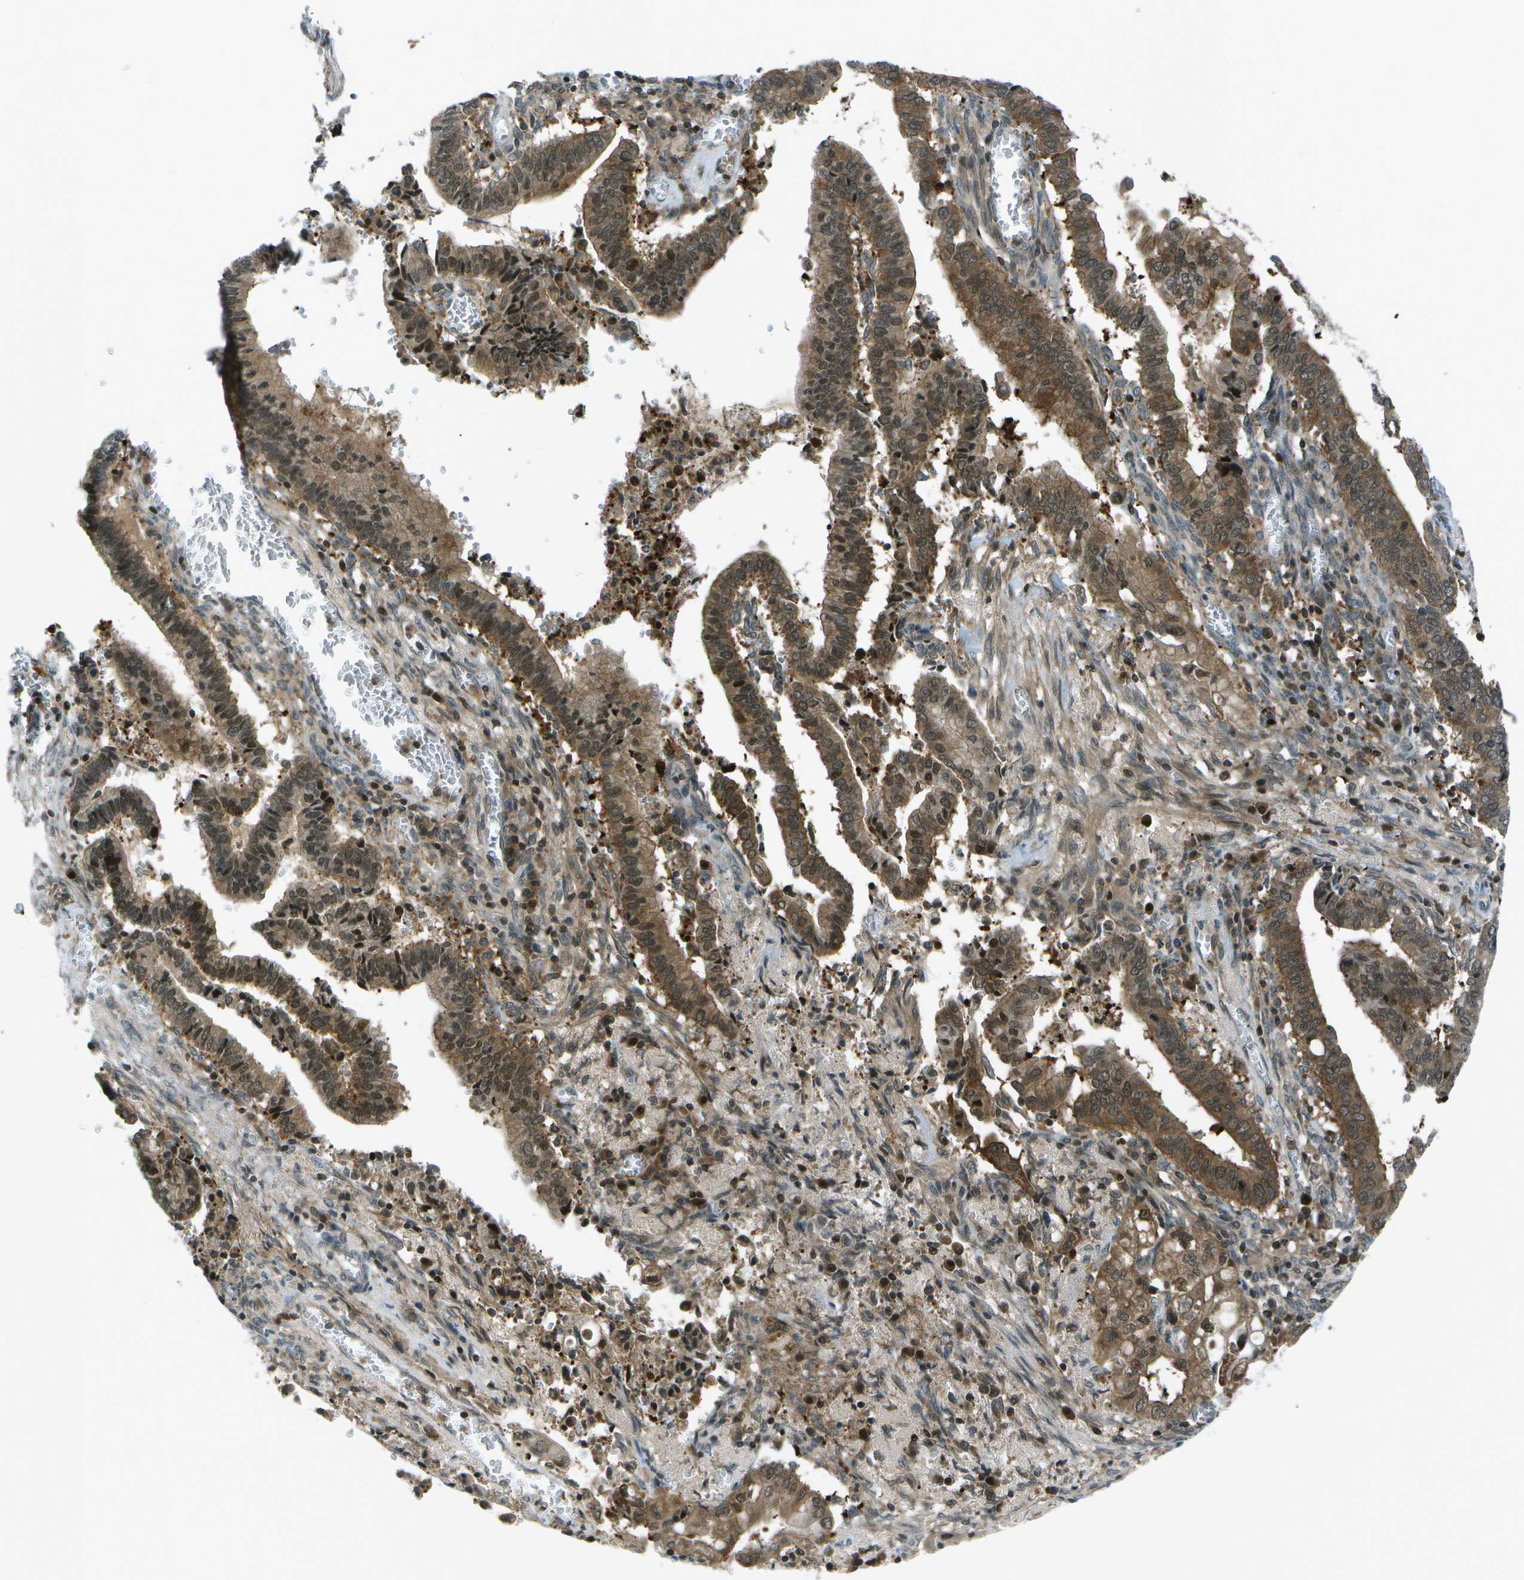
{"staining": {"intensity": "moderate", "quantity": ">75%", "location": "cytoplasmic/membranous"}, "tissue": "cervical cancer", "cell_type": "Tumor cells", "image_type": "cancer", "snomed": [{"axis": "morphology", "description": "Adenocarcinoma, NOS"}, {"axis": "topography", "description": "Cervix"}], "caption": "Protein expression analysis of human cervical adenocarcinoma reveals moderate cytoplasmic/membranous expression in approximately >75% of tumor cells. (brown staining indicates protein expression, while blue staining denotes nuclei).", "gene": "TMEM19", "patient": {"sex": "female", "age": 44}}